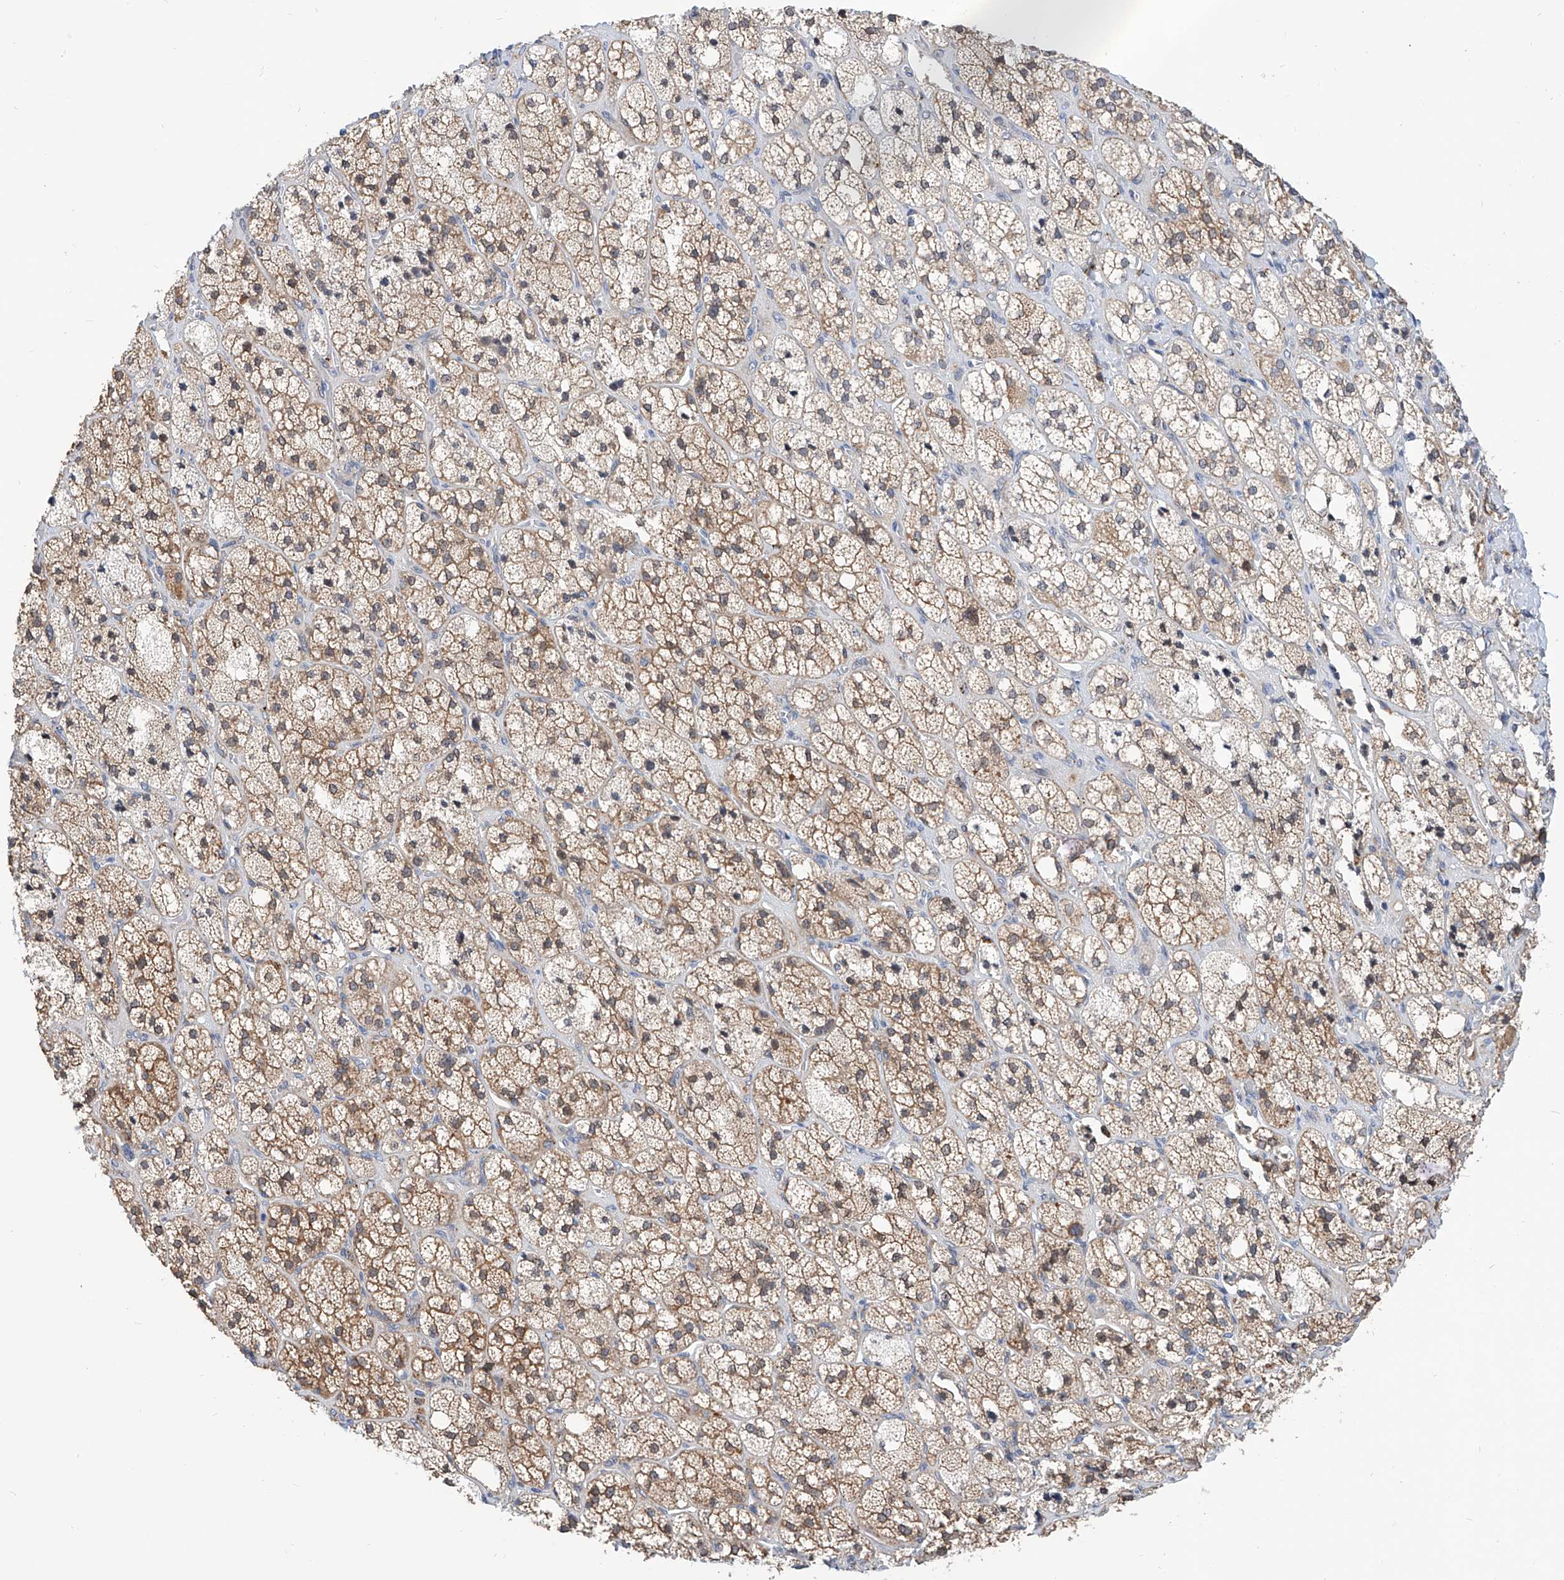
{"staining": {"intensity": "moderate", "quantity": "25%-75%", "location": "cytoplasmic/membranous"}, "tissue": "adrenal gland", "cell_type": "Glandular cells", "image_type": "normal", "snomed": [{"axis": "morphology", "description": "Normal tissue, NOS"}, {"axis": "topography", "description": "Adrenal gland"}], "caption": "High-magnification brightfield microscopy of normal adrenal gland stained with DAB (brown) and counterstained with hematoxylin (blue). glandular cells exhibit moderate cytoplasmic/membranous positivity is present in approximately25%-75% of cells. (Stains: DAB in brown, nuclei in blue, Microscopy: brightfield microscopy at high magnification).", "gene": "MAGEE2", "patient": {"sex": "male", "age": 61}}